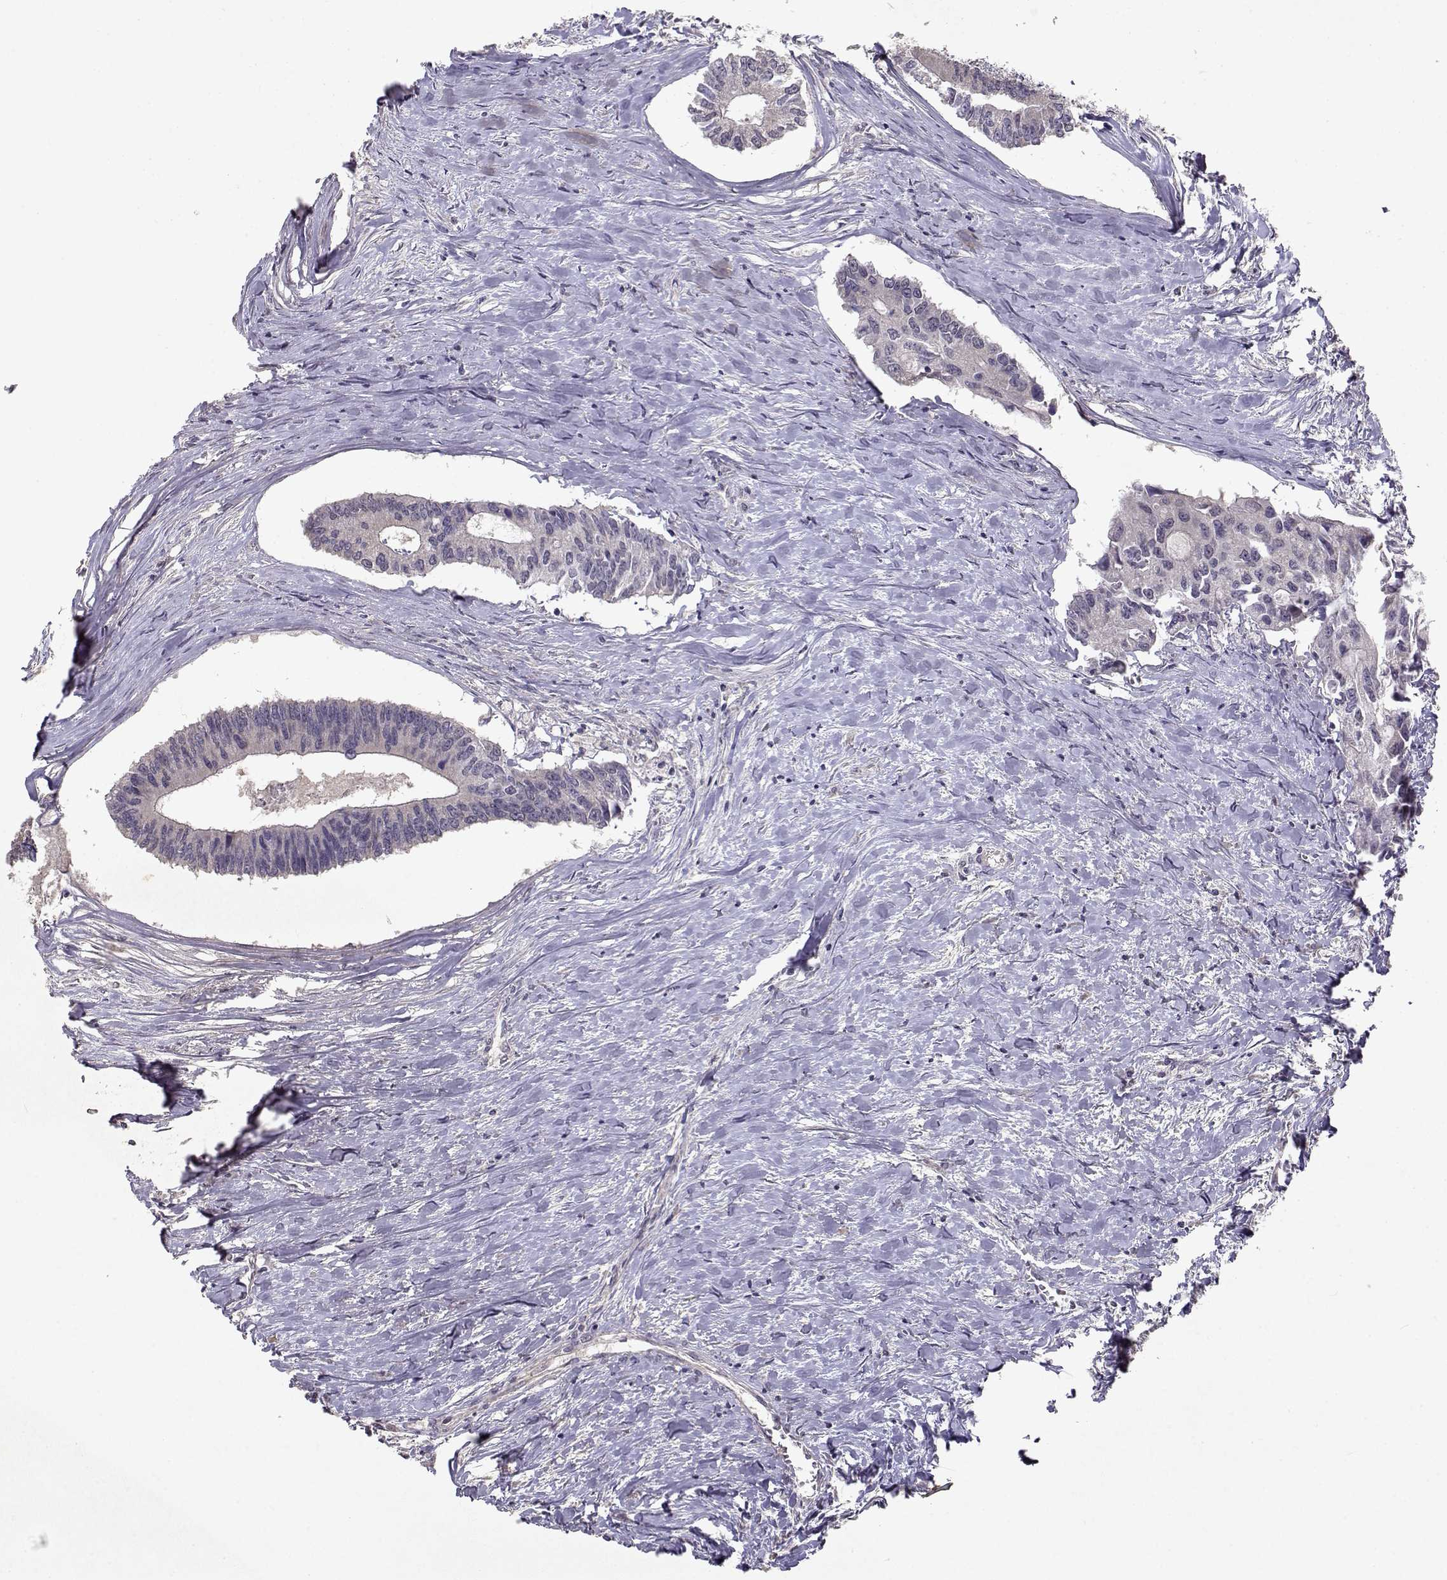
{"staining": {"intensity": "negative", "quantity": "none", "location": "none"}, "tissue": "colorectal cancer", "cell_type": "Tumor cells", "image_type": "cancer", "snomed": [{"axis": "morphology", "description": "Adenocarcinoma, NOS"}, {"axis": "topography", "description": "Colon"}], "caption": "Immunohistochemistry (IHC) of adenocarcinoma (colorectal) reveals no positivity in tumor cells.", "gene": "BMX", "patient": {"sex": "male", "age": 53}}